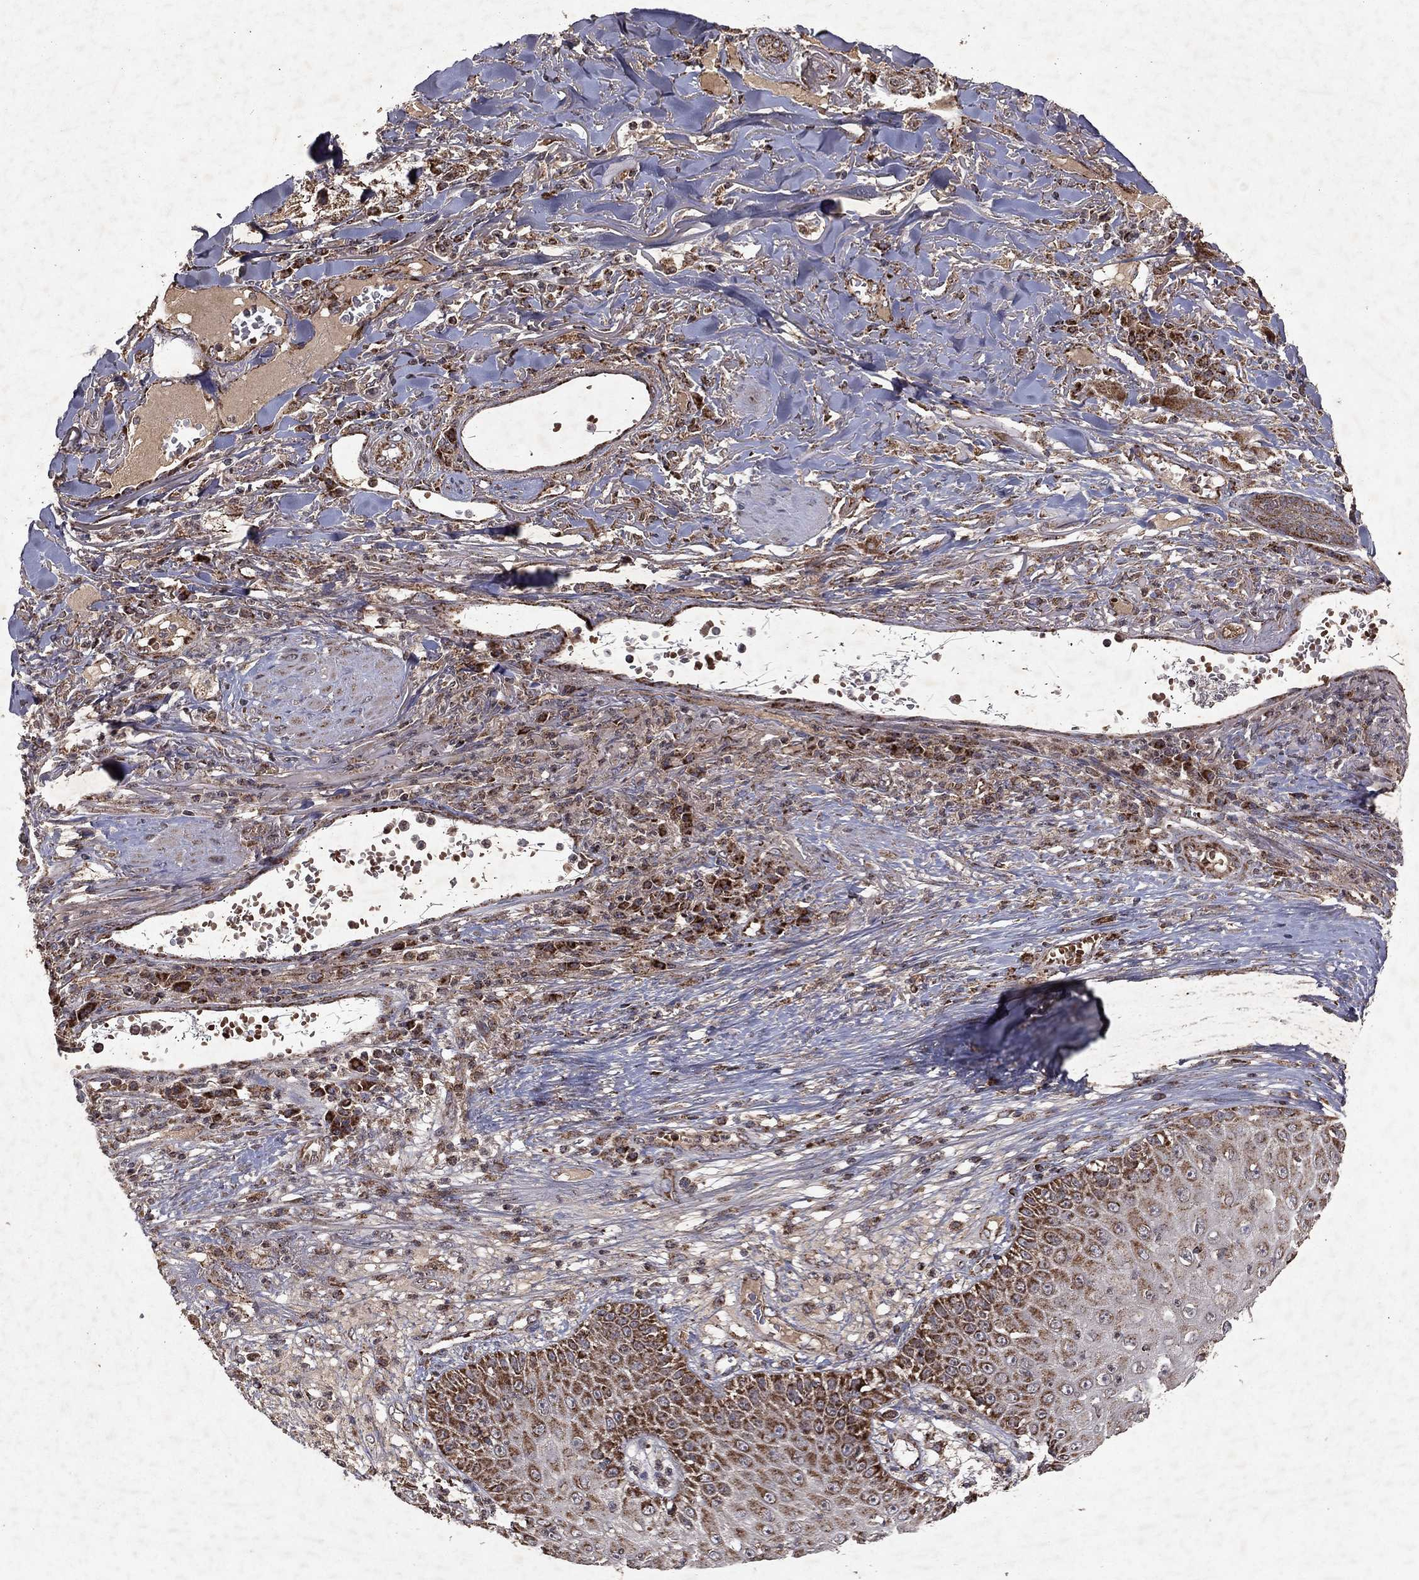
{"staining": {"intensity": "strong", "quantity": ">75%", "location": "cytoplasmic/membranous"}, "tissue": "skin cancer", "cell_type": "Tumor cells", "image_type": "cancer", "snomed": [{"axis": "morphology", "description": "Squamous cell carcinoma, NOS"}, {"axis": "topography", "description": "Skin"}], "caption": "Skin cancer (squamous cell carcinoma) stained for a protein (brown) demonstrates strong cytoplasmic/membranous positive positivity in approximately >75% of tumor cells.", "gene": "PYROXD2", "patient": {"sex": "male", "age": 82}}